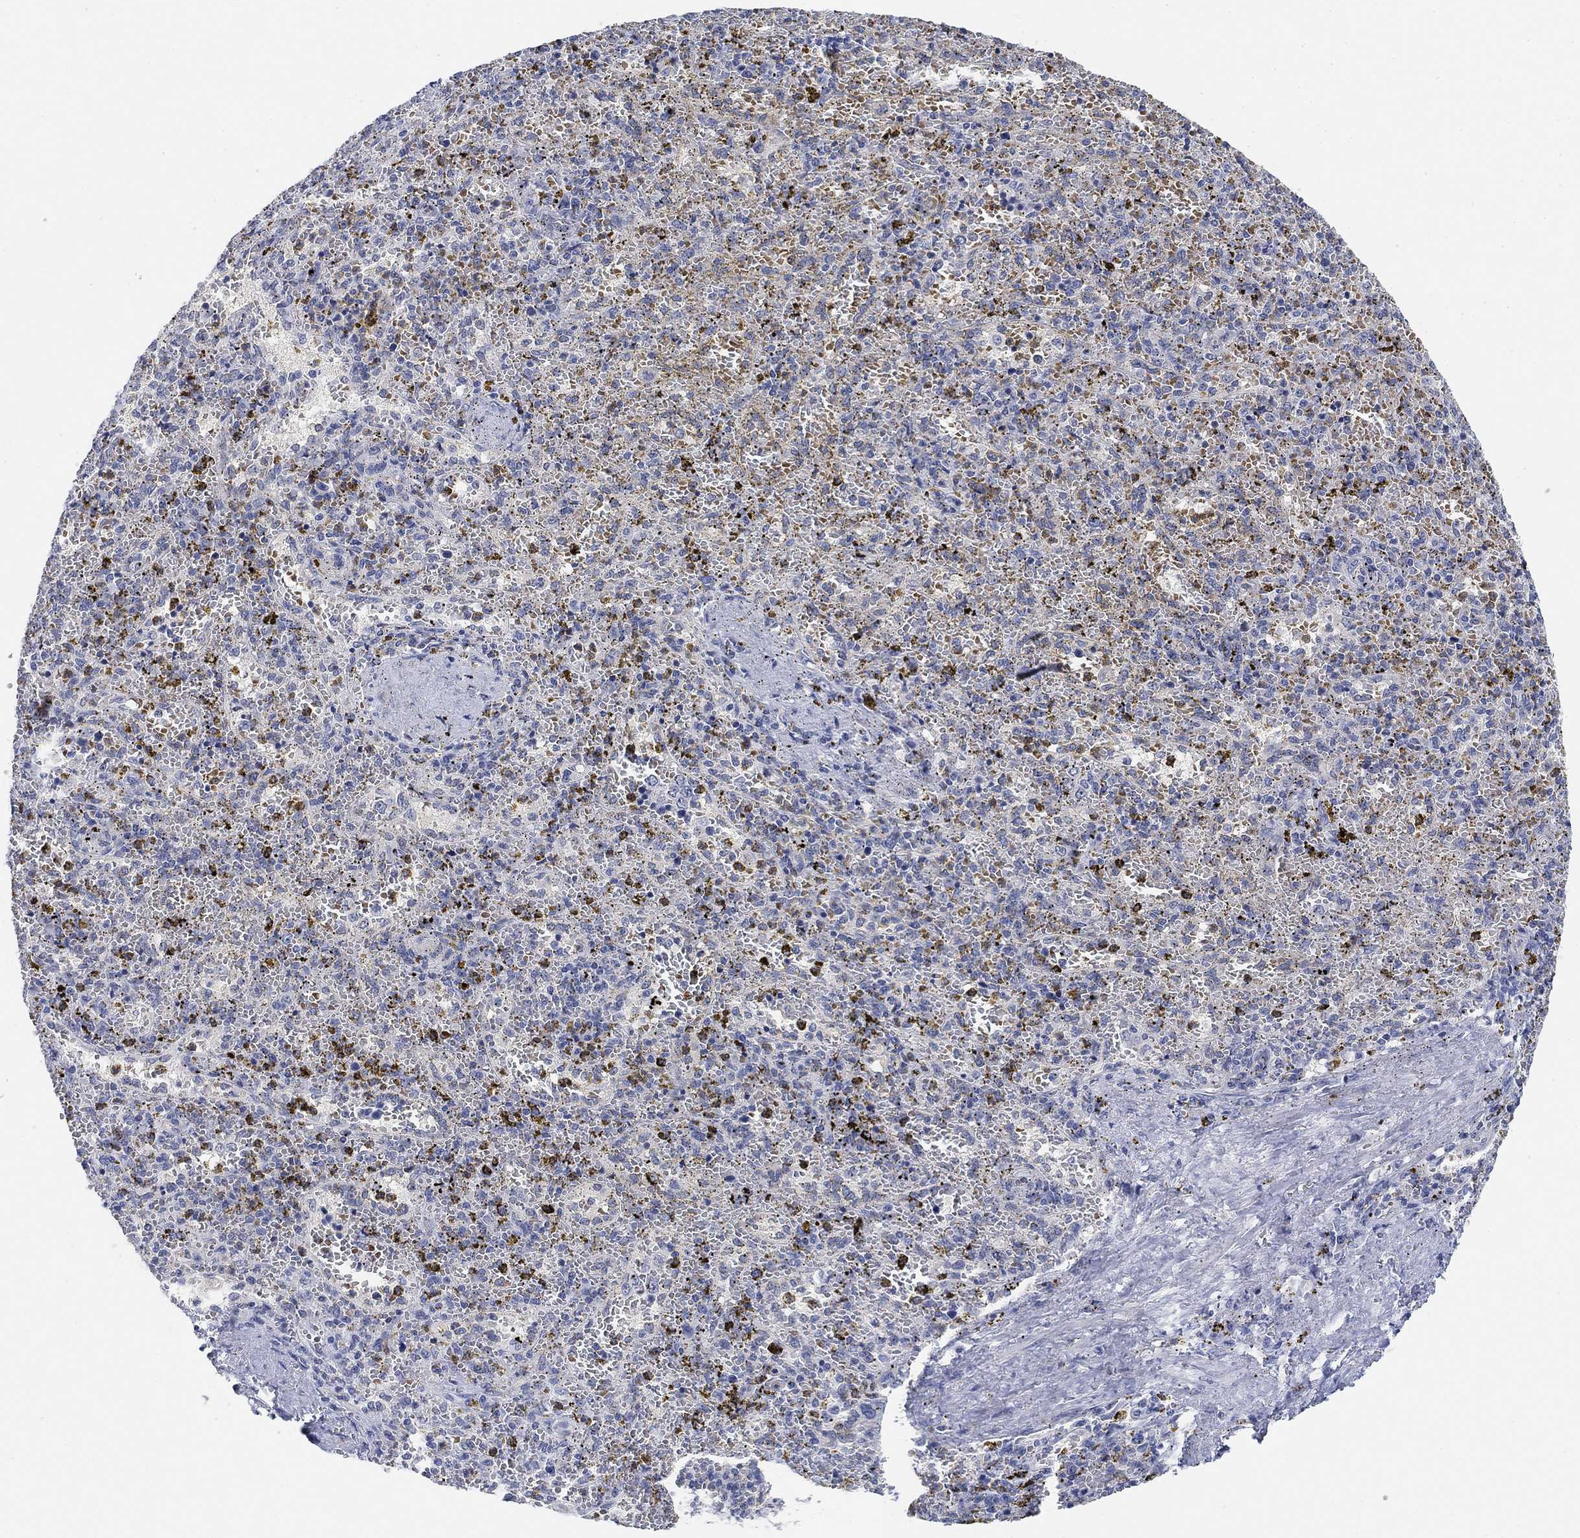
{"staining": {"intensity": "negative", "quantity": "none", "location": "none"}, "tissue": "spleen", "cell_type": "Cells in red pulp", "image_type": "normal", "snomed": [{"axis": "morphology", "description": "Normal tissue, NOS"}, {"axis": "topography", "description": "Spleen"}], "caption": "Human spleen stained for a protein using immunohistochemistry exhibits no expression in cells in red pulp.", "gene": "PAX6", "patient": {"sex": "female", "age": 50}}